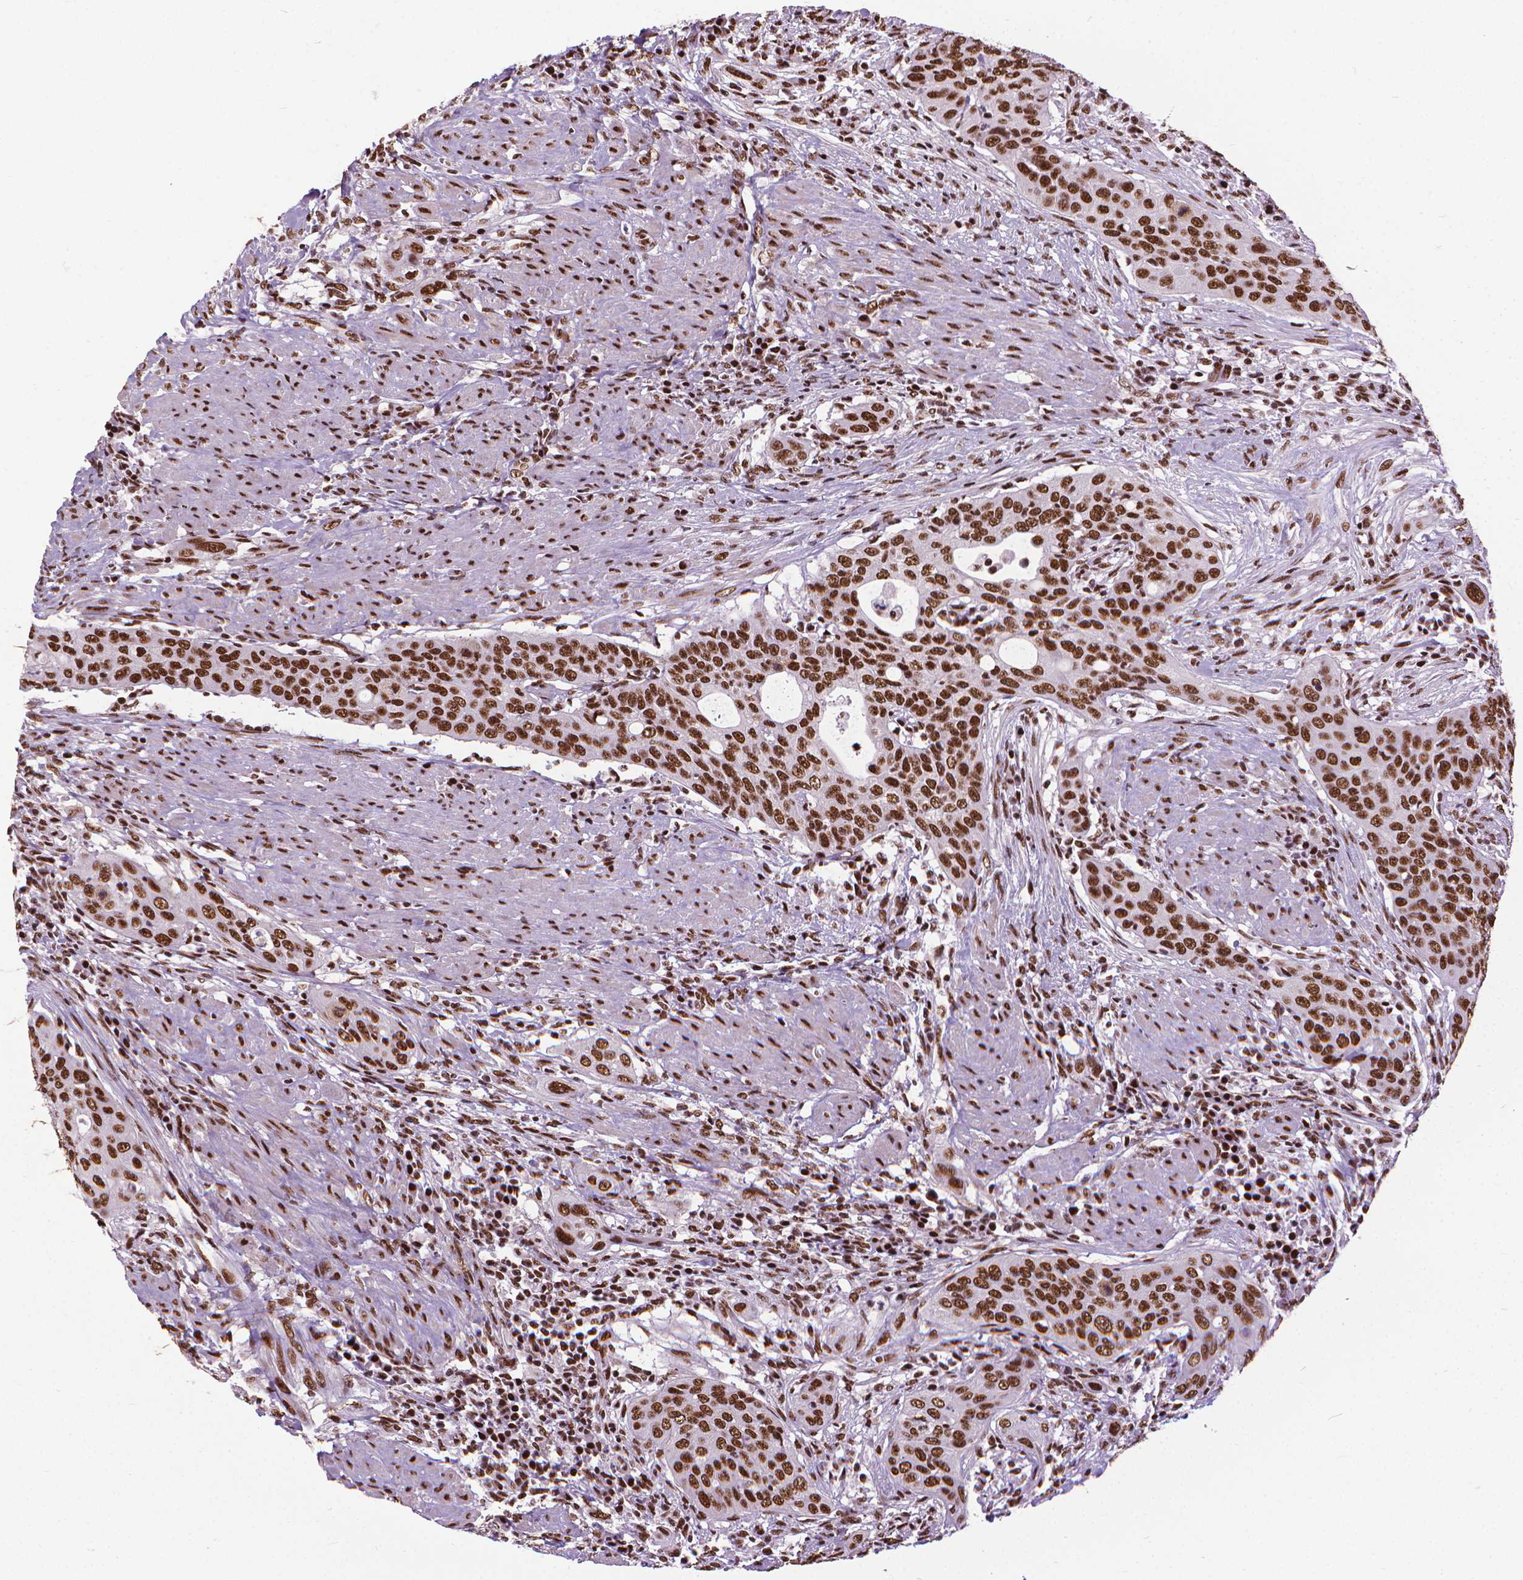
{"staining": {"intensity": "strong", "quantity": ">75%", "location": "nuclear"}, "tissue": "urothelial cancer", "cell_type": "Tumor cells", "image_type": "cancer", "snomed": [{"axis": "morphology", "description": "Urothelial carcinoma, High grade"}, {"axis": "topography", "description": "Urinary bladder"}], "caption": "A brown stain shows strong nuclear staining of a protein in human urothelial cancer tumor cells.", "gene": "AKAP8", "patient": {"sex": "male", "age": 82}}